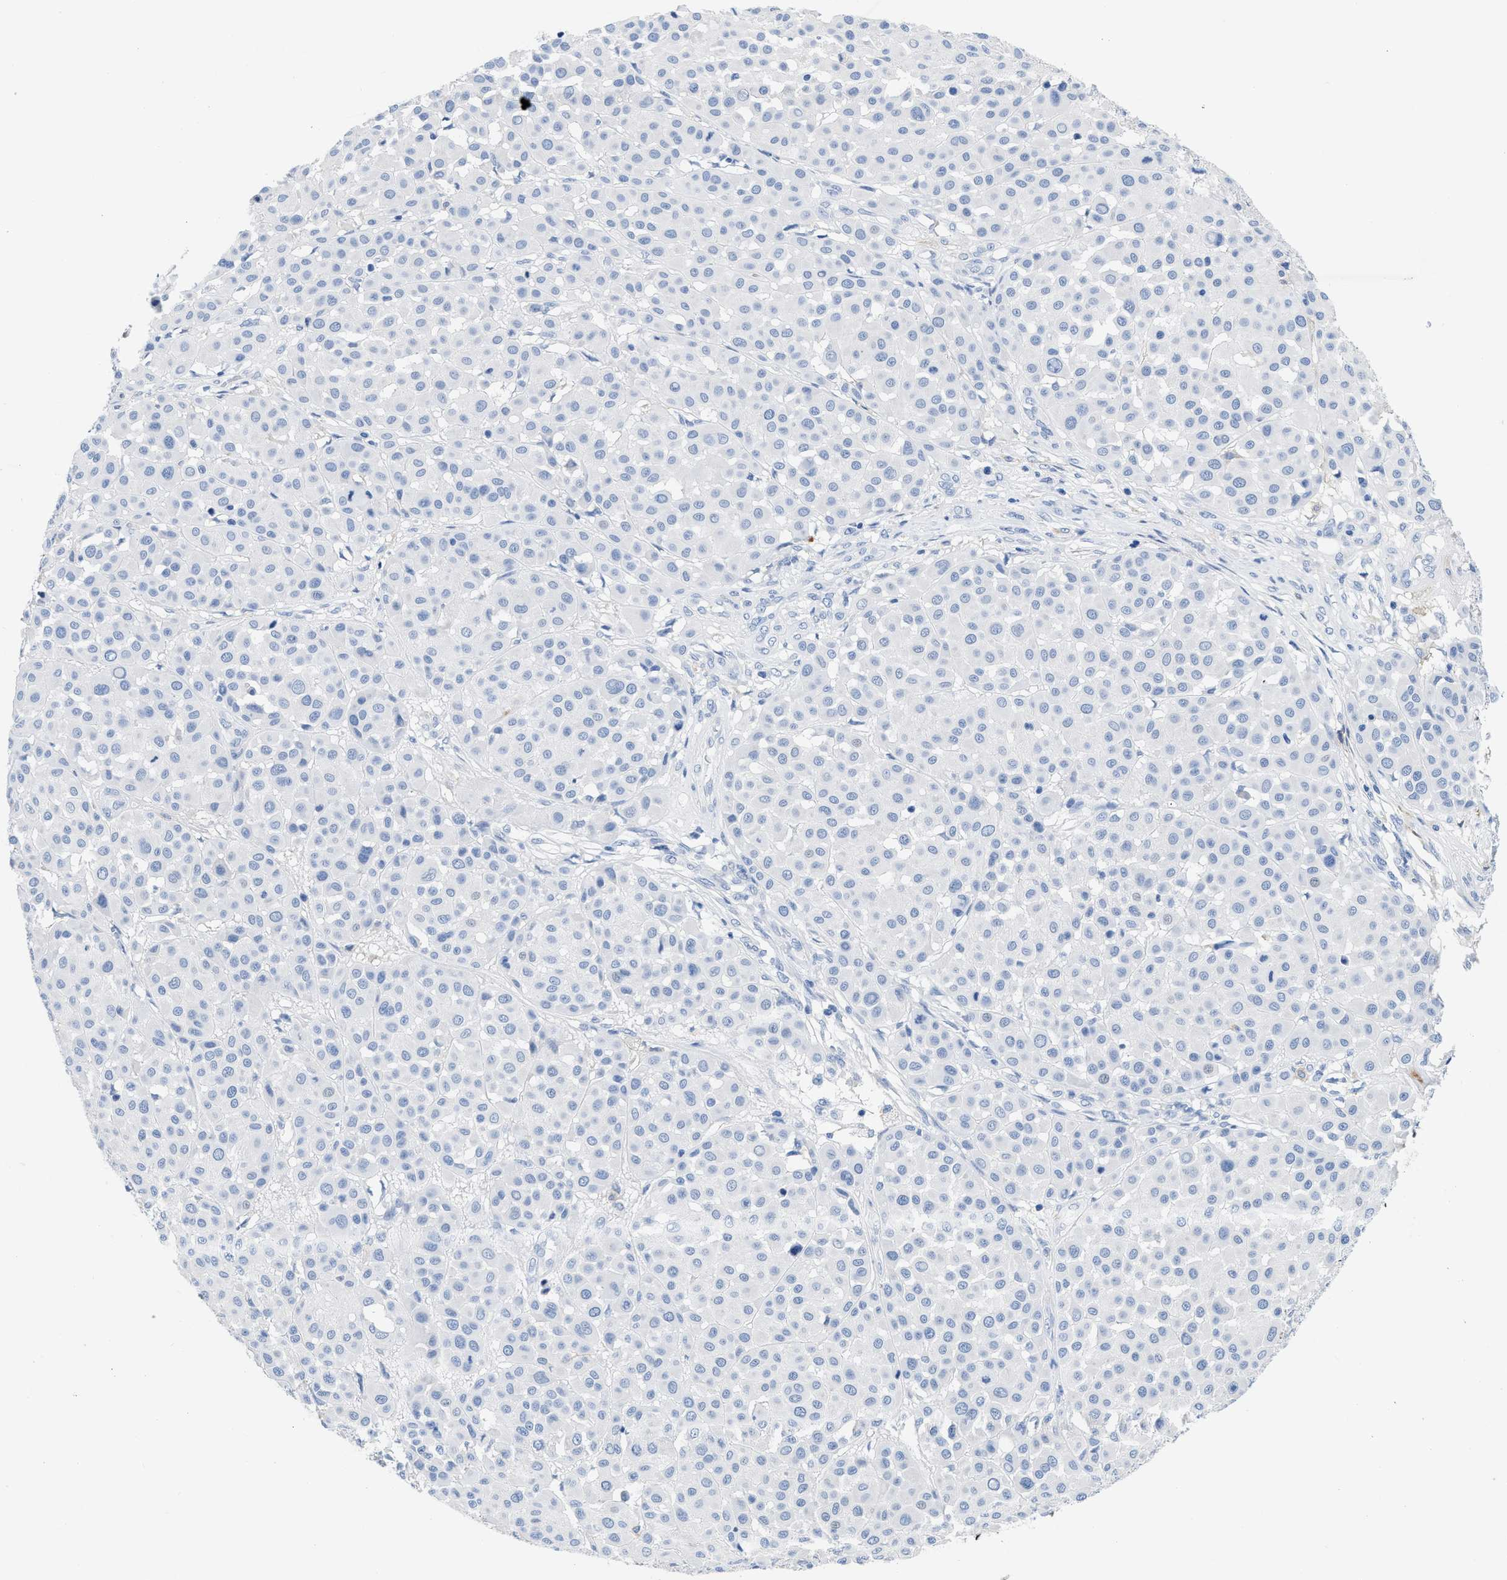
{"staining": {"intensity": "negative", "quantity": "none", "location": "none"}, "tissue": "melanoma", "cell_type": "Tumor cells", "image_type": "cancer", "snomed": [{"axis": "morphology", "description": "Malignant melanoma, Metastatic site"}, {"axis": "topography", "description": "Soft tissue"}], "caption": "This is an IHC histopathology image of malignant melanoma (metastatic site). There is no expression in tumor cells.", "gene": "CR1", "patient": {"sex": "male", "age": 41}}